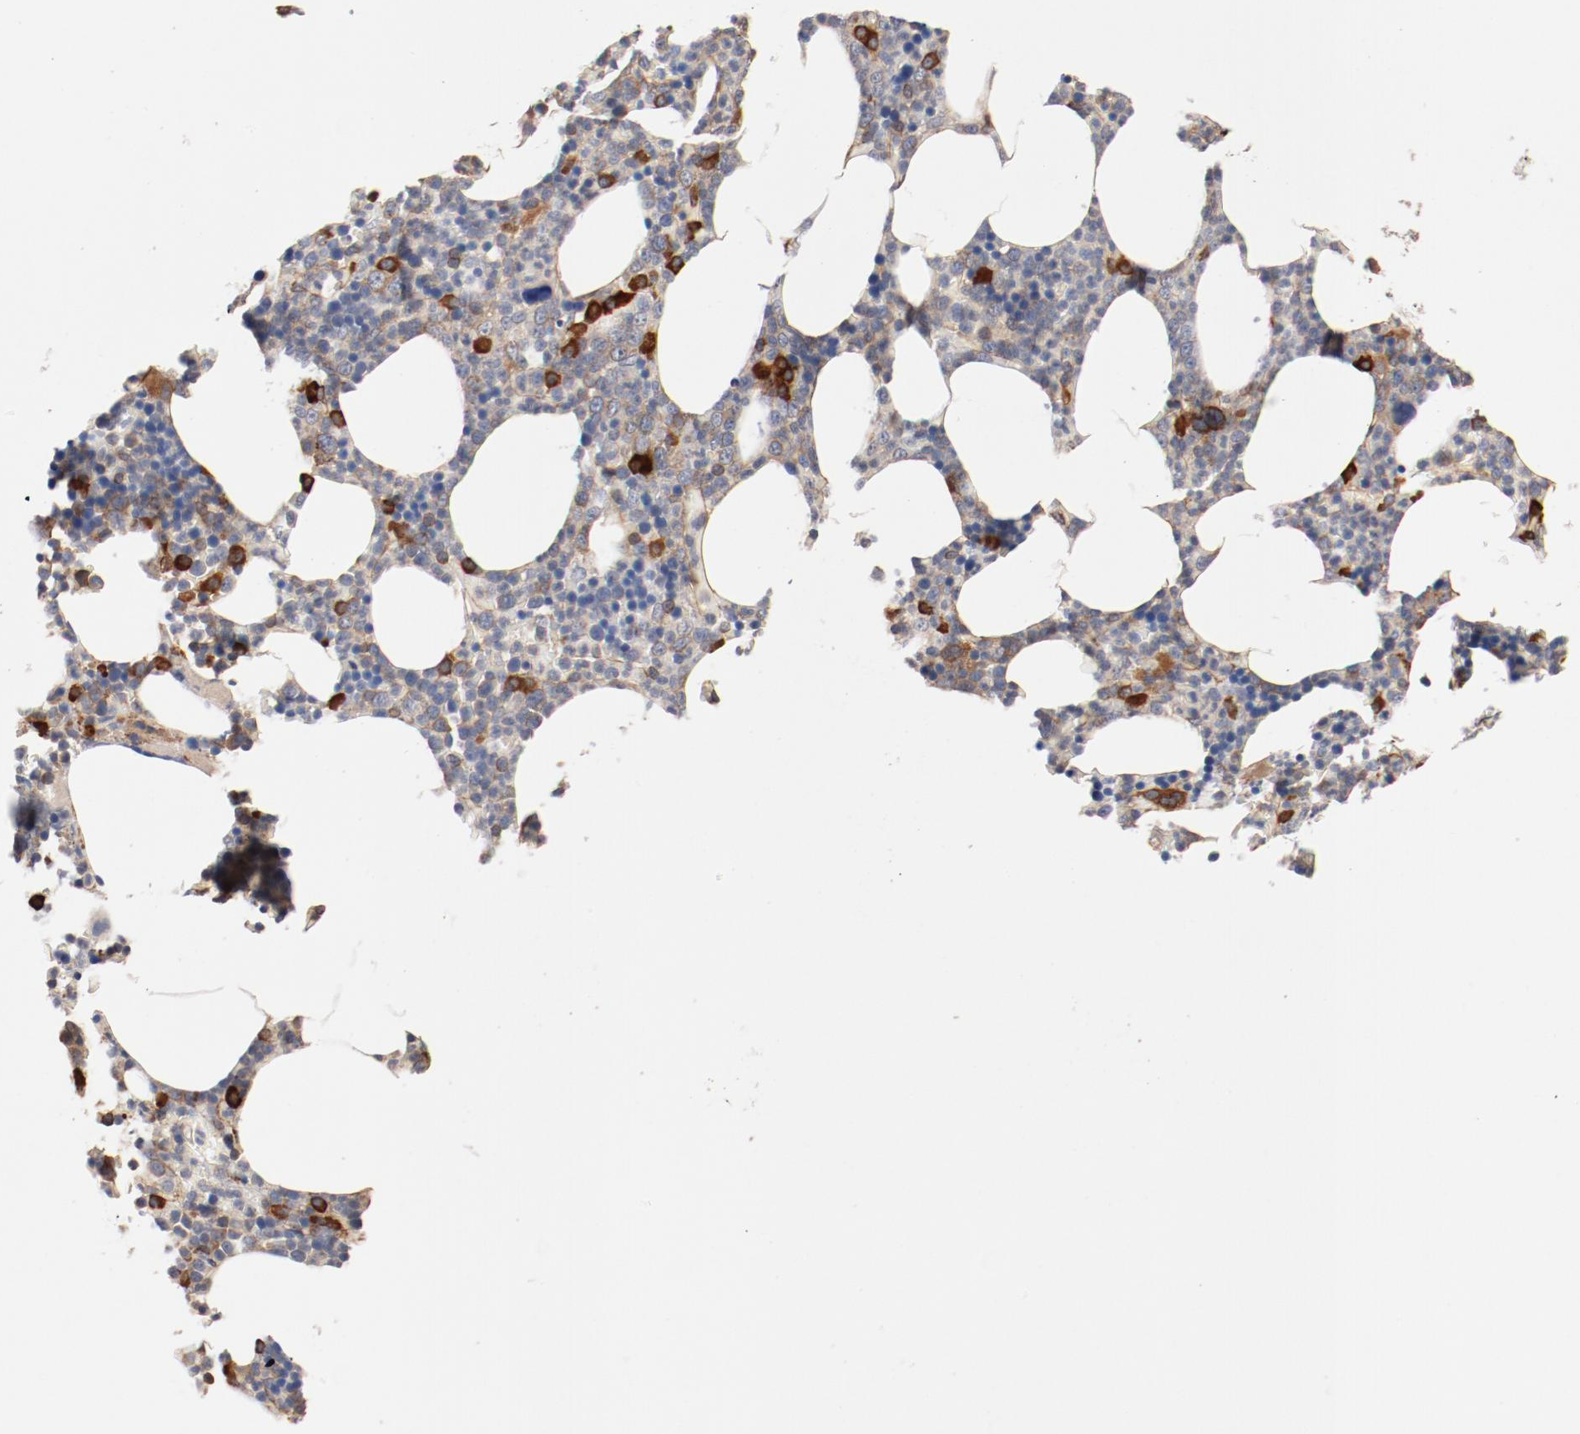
{"staining": {"intensity": "weak", "quantity": ">75%", "location": "cytoplasmic/membranous"}, "tissue": "bone marrow", "cell_type": "Hematopoietic cells", "image_type": "normal", "snomed": [{"axis": "morphology", "description": "Normal tissue, NOS"}, {"axis": "topography", "description": "Bone marrow"}], "caption": "High-magnification brightfield microscopy of normal bone marrow stained with DAB (brown) and counterstained with hematoxylin (blue). hematopoietic cells exhibit weak cytoplasmic/membranous expression is identified in about>75% of cells. (brown staining indicates protein expression, while blue staining denotes nuclei).", "gene": "PITPNM2", "patient": {"sex": "female", "age": 66}}